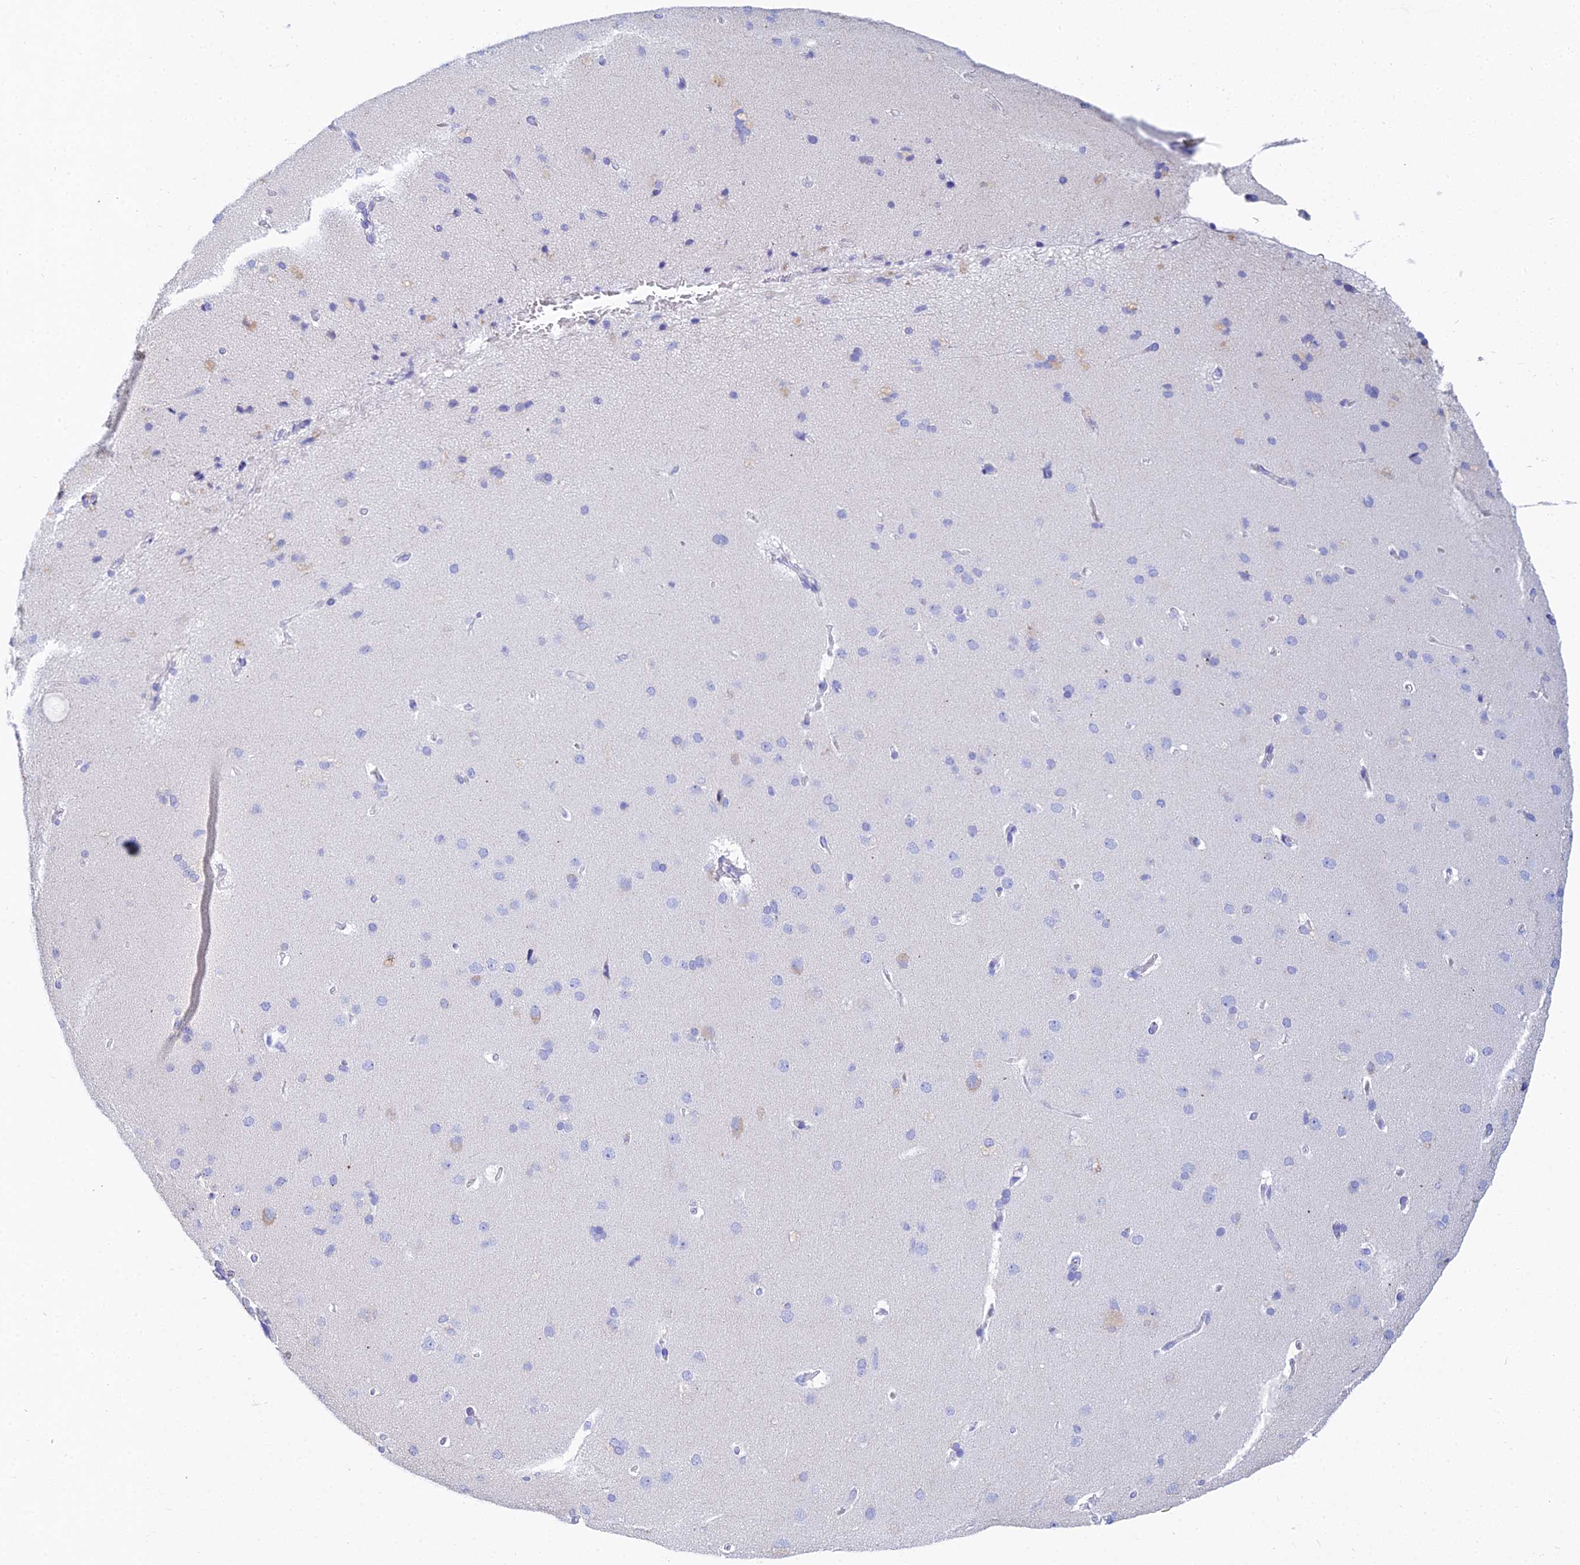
{"staining": {"intensity": "negative", "quantity": "none", "location": "none"}, "tissue": "cerebral cortex", "cell_type": "Endothelial cells", "image_type": "normal", "snomed": [{"axis": "morphology", "description": "Normal tissue, NOS"}, {"axis": "topography", "description": "Cerebral cortex"}], "caption": "Endothelial cells show no significant staining in normal cerebral cortex.", "gene": "MCM2", "patient": {"sex": "male", "age": 62}}